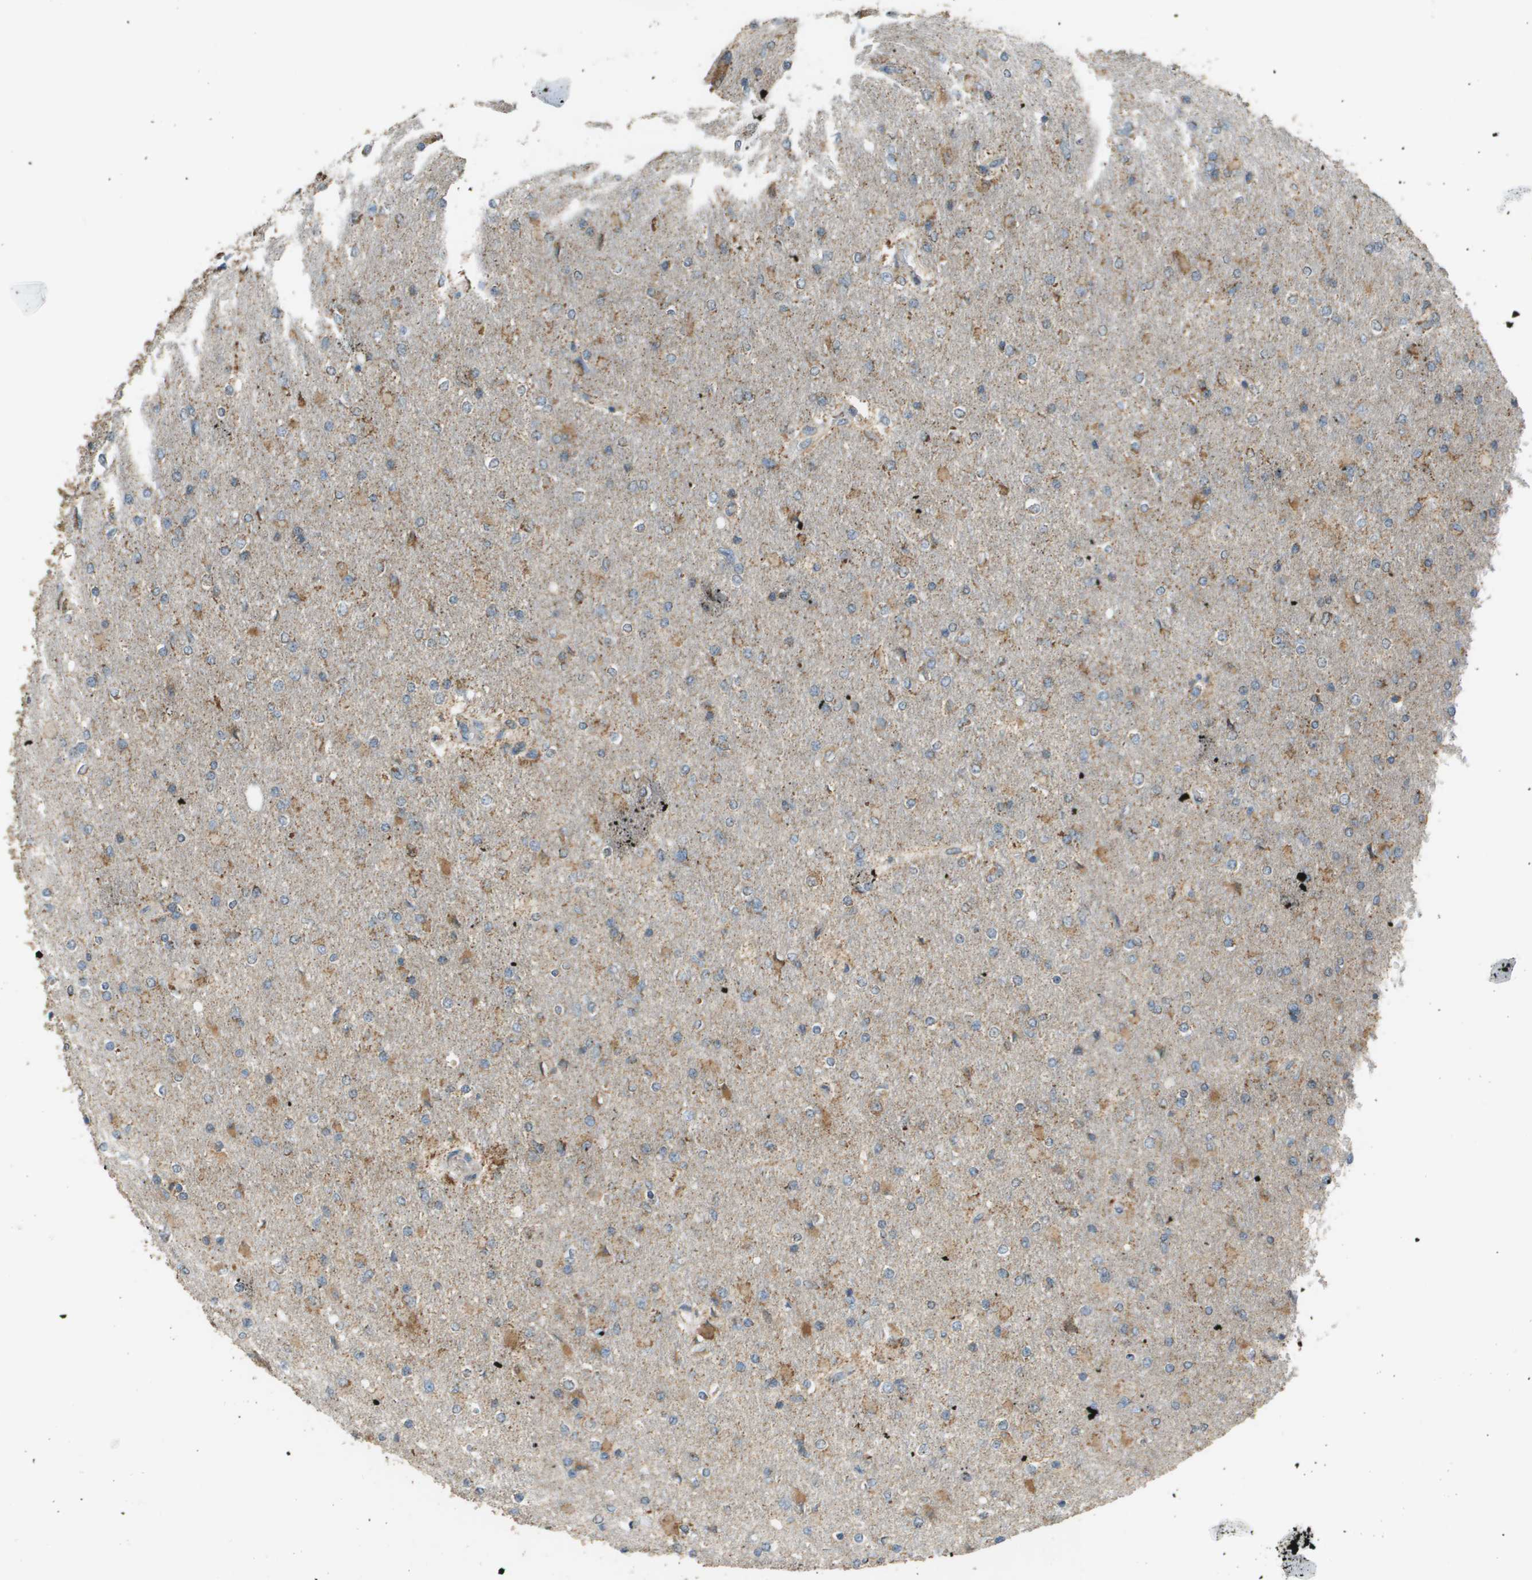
{"staining": {"intensity": "weak", "quantity": "25%-75%", "location": "cytoplasmic/membranous"}, "tissue": "glioma", "cell_type": "Tumor cells", "image_type": "cancer", "snomed": [{"axis": "morphology", "description": "Glioma, malignant, High grade"}, {"axis": "topography", "description": "Cerebral cortex"}], "caption": "Immunohistochemical staining of human glioma reveals weak cytoplasmic/membranous protein positivity in about 25%-75% of tumor cells.", "gene": "FH", "patient": {"sex": "female", "age": 36}}